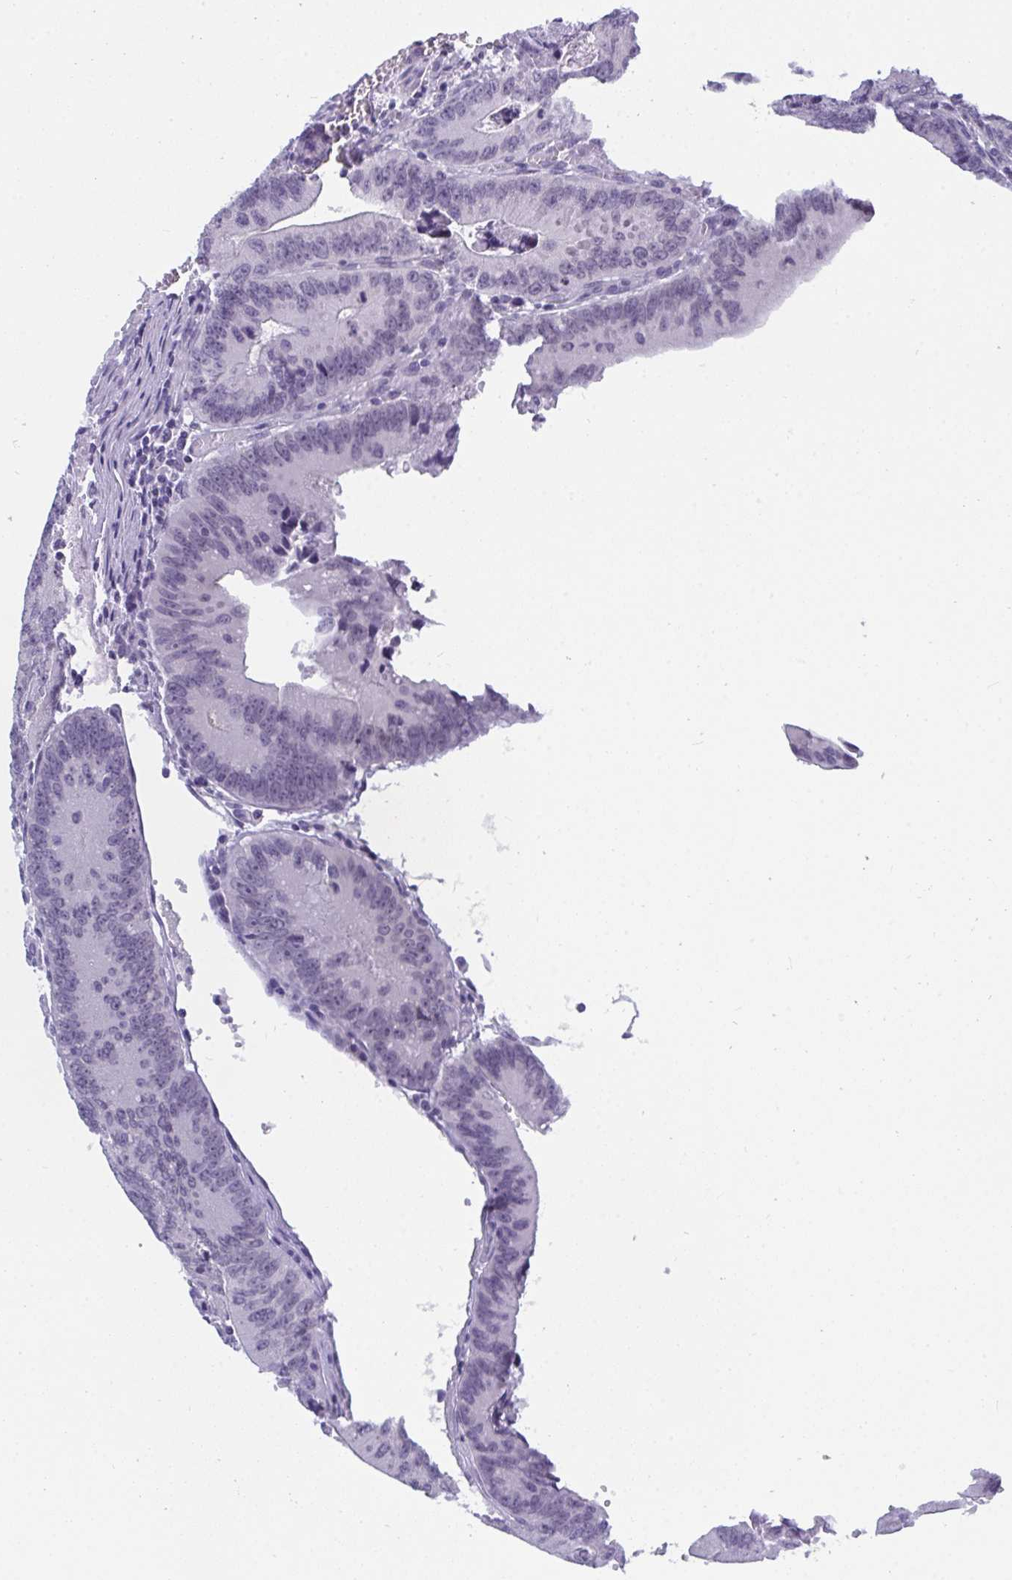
{"staining": {"intensity": "negative", "quantity": "none", "location": "none"}, "tissue": "colorectal cancer", "cell_type": "Tumor cells", "image_type": "cancer", "snomed": [{"axis": "morphology", "description": "Adenocarcinoma, NOS"}, {"axis": "topography", "description": "Rectum"}], "caption": "Human colorectal adenocarcinoma stained for a protein using immunohistochemistry displays no staining in tumor cells.", "gene": "BMAL2", "patient": {"sex": "female", "age": 81}}